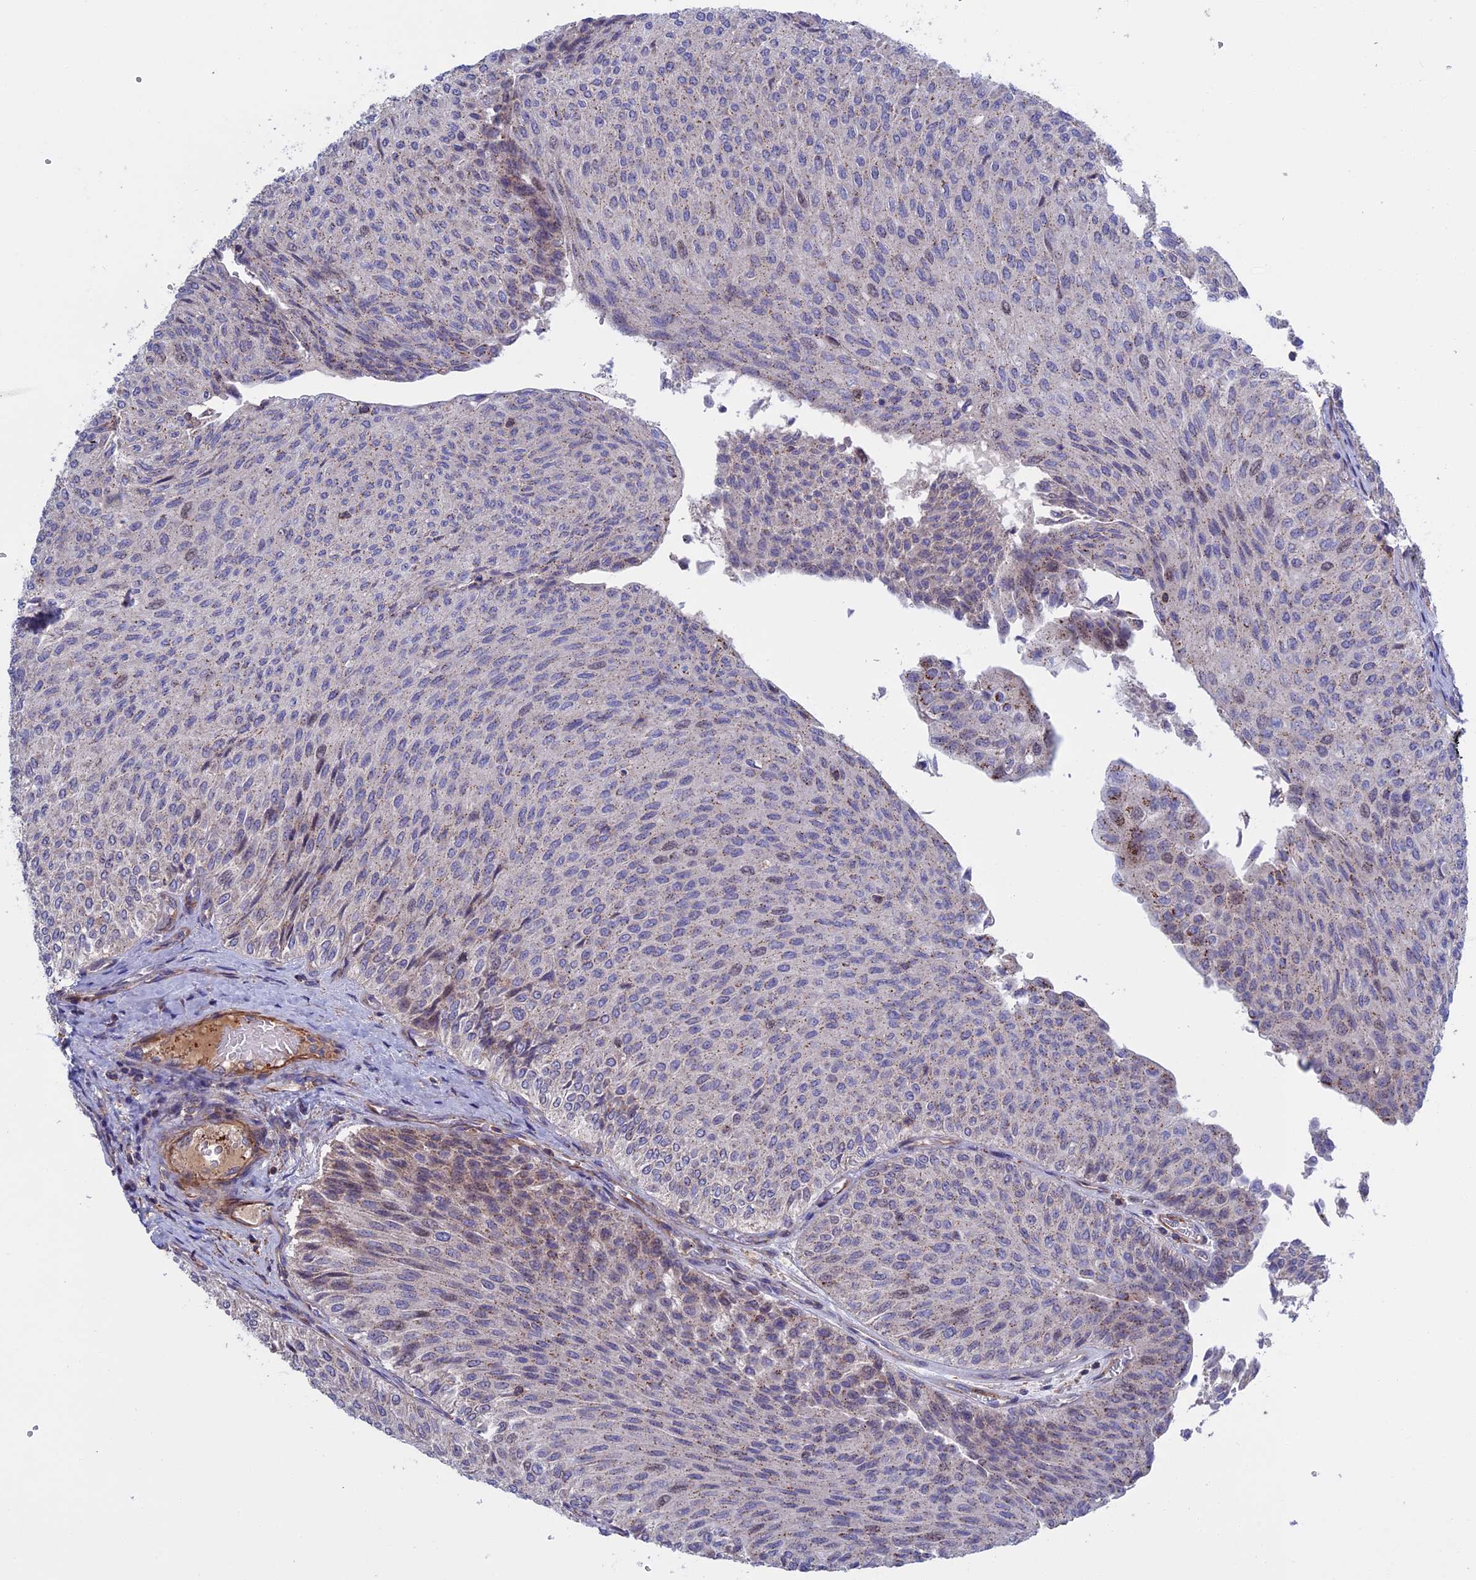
{"staining": {"intensity": "weak", "quantity": "<25%", "location": "cytoplasmic/membranous"}, "tissue": "urothelial cancer", "cell_type": "Tumor cells", "image_type": "cancer", "snomed": [{"axis": "morphology", "description": "Urothelial carcinoma, Low grade"}, {"axis": "topography", "description": "Urinary bladder"}], "caption": "A high-resolution image shows IHC staining of low-grade urothelial carcinoma, which shows no significant staining in tumor cells.", "gene": "LYPD5", "patient": {"sex": "male", "age": 78}}